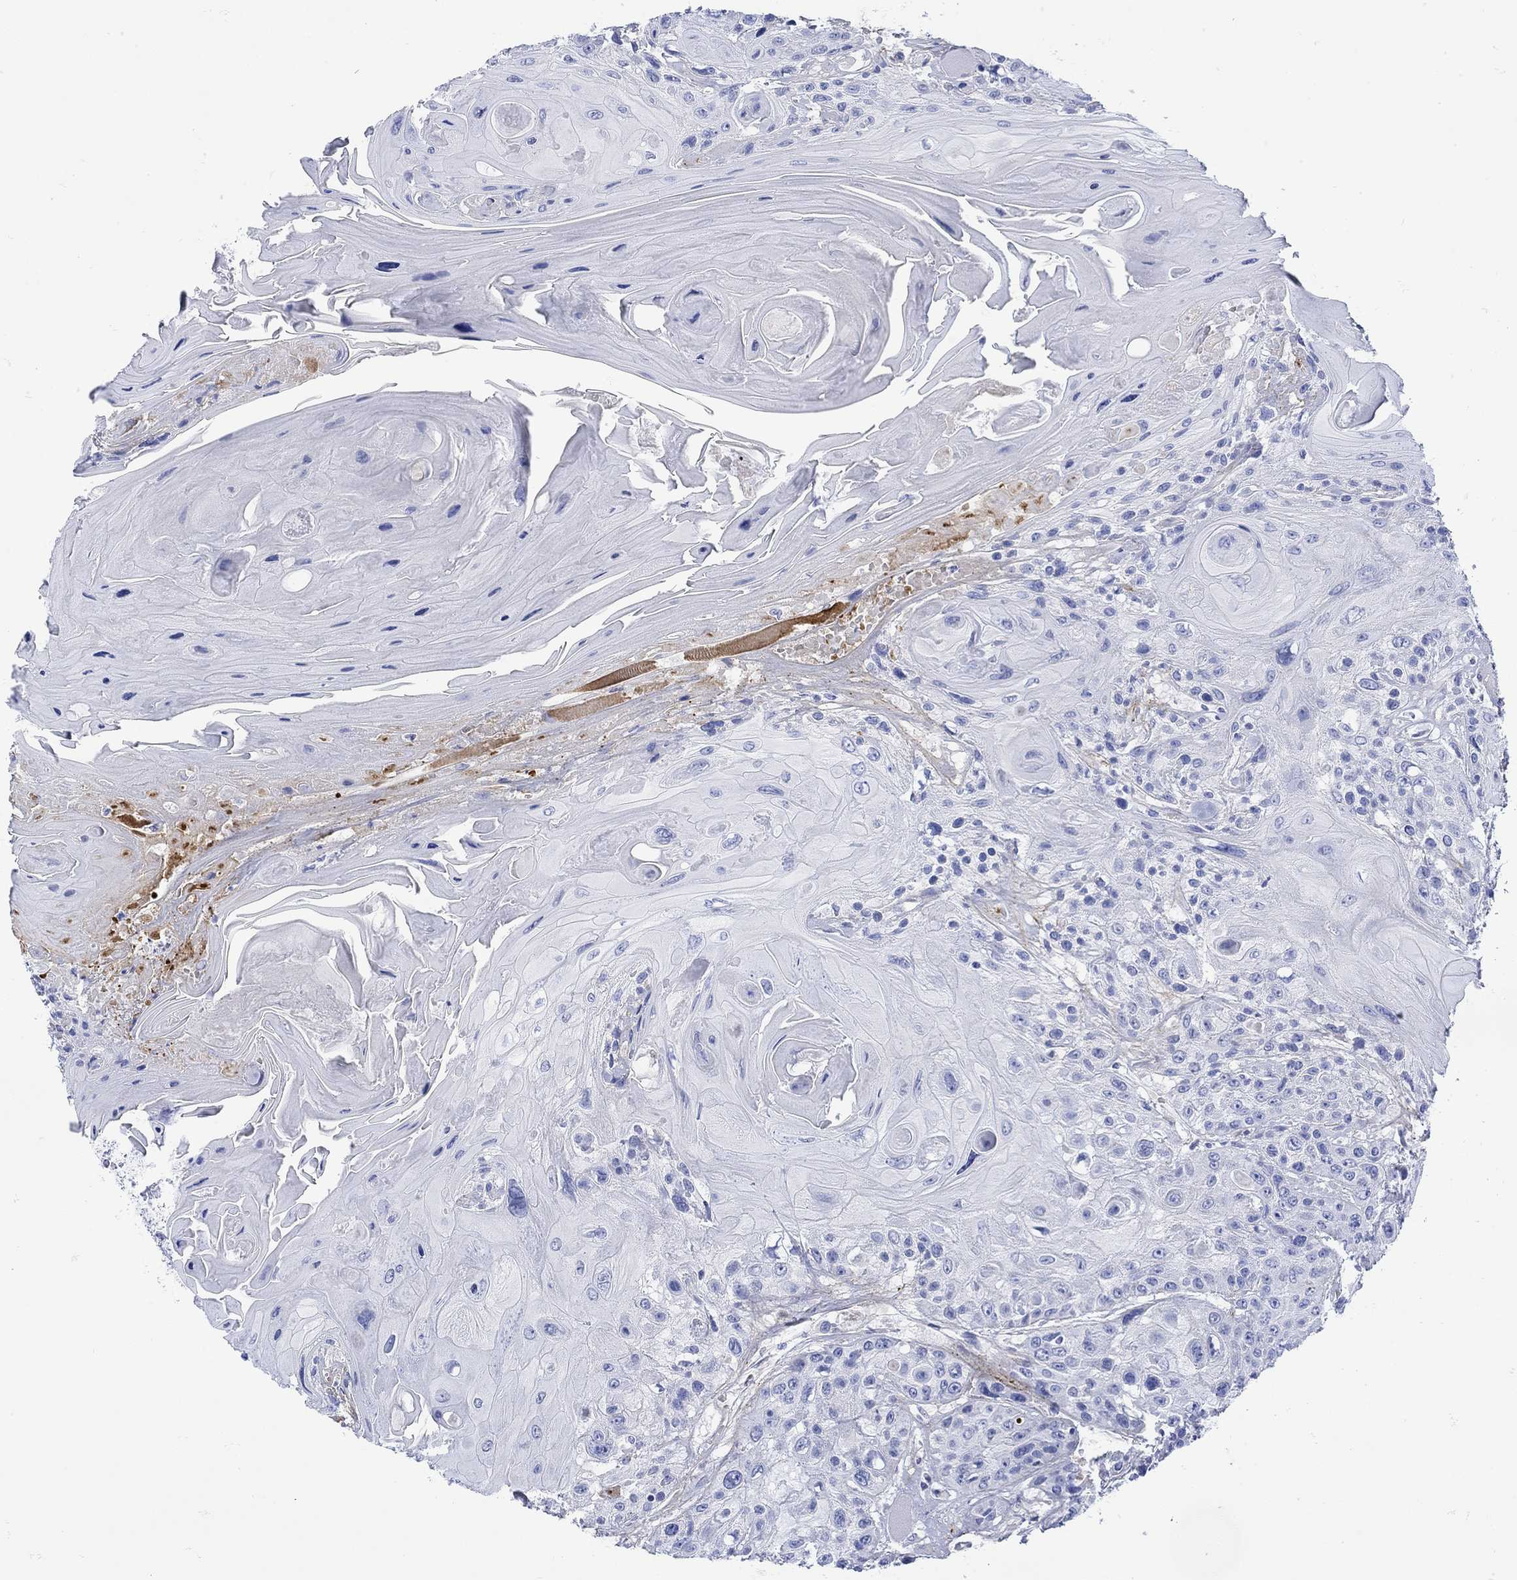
{"staining": {"intensity": "negative", "quantity": "none", "location": "none"}, "tissue": "head and neck cancer", "cell_type": "Tumor cells", "image_type": "cancer", "snomed": [{"axis": "morphology", "description": "Squamous cell carcinoma, NOS"}, {"axis": "topography", "description": "Head-Neck"}], "caption": "There is no significant positivity in tumor cells of head and neck cancer.", "gene": "ANKMY1", "patient": {"sex": "female", "age": 59}}